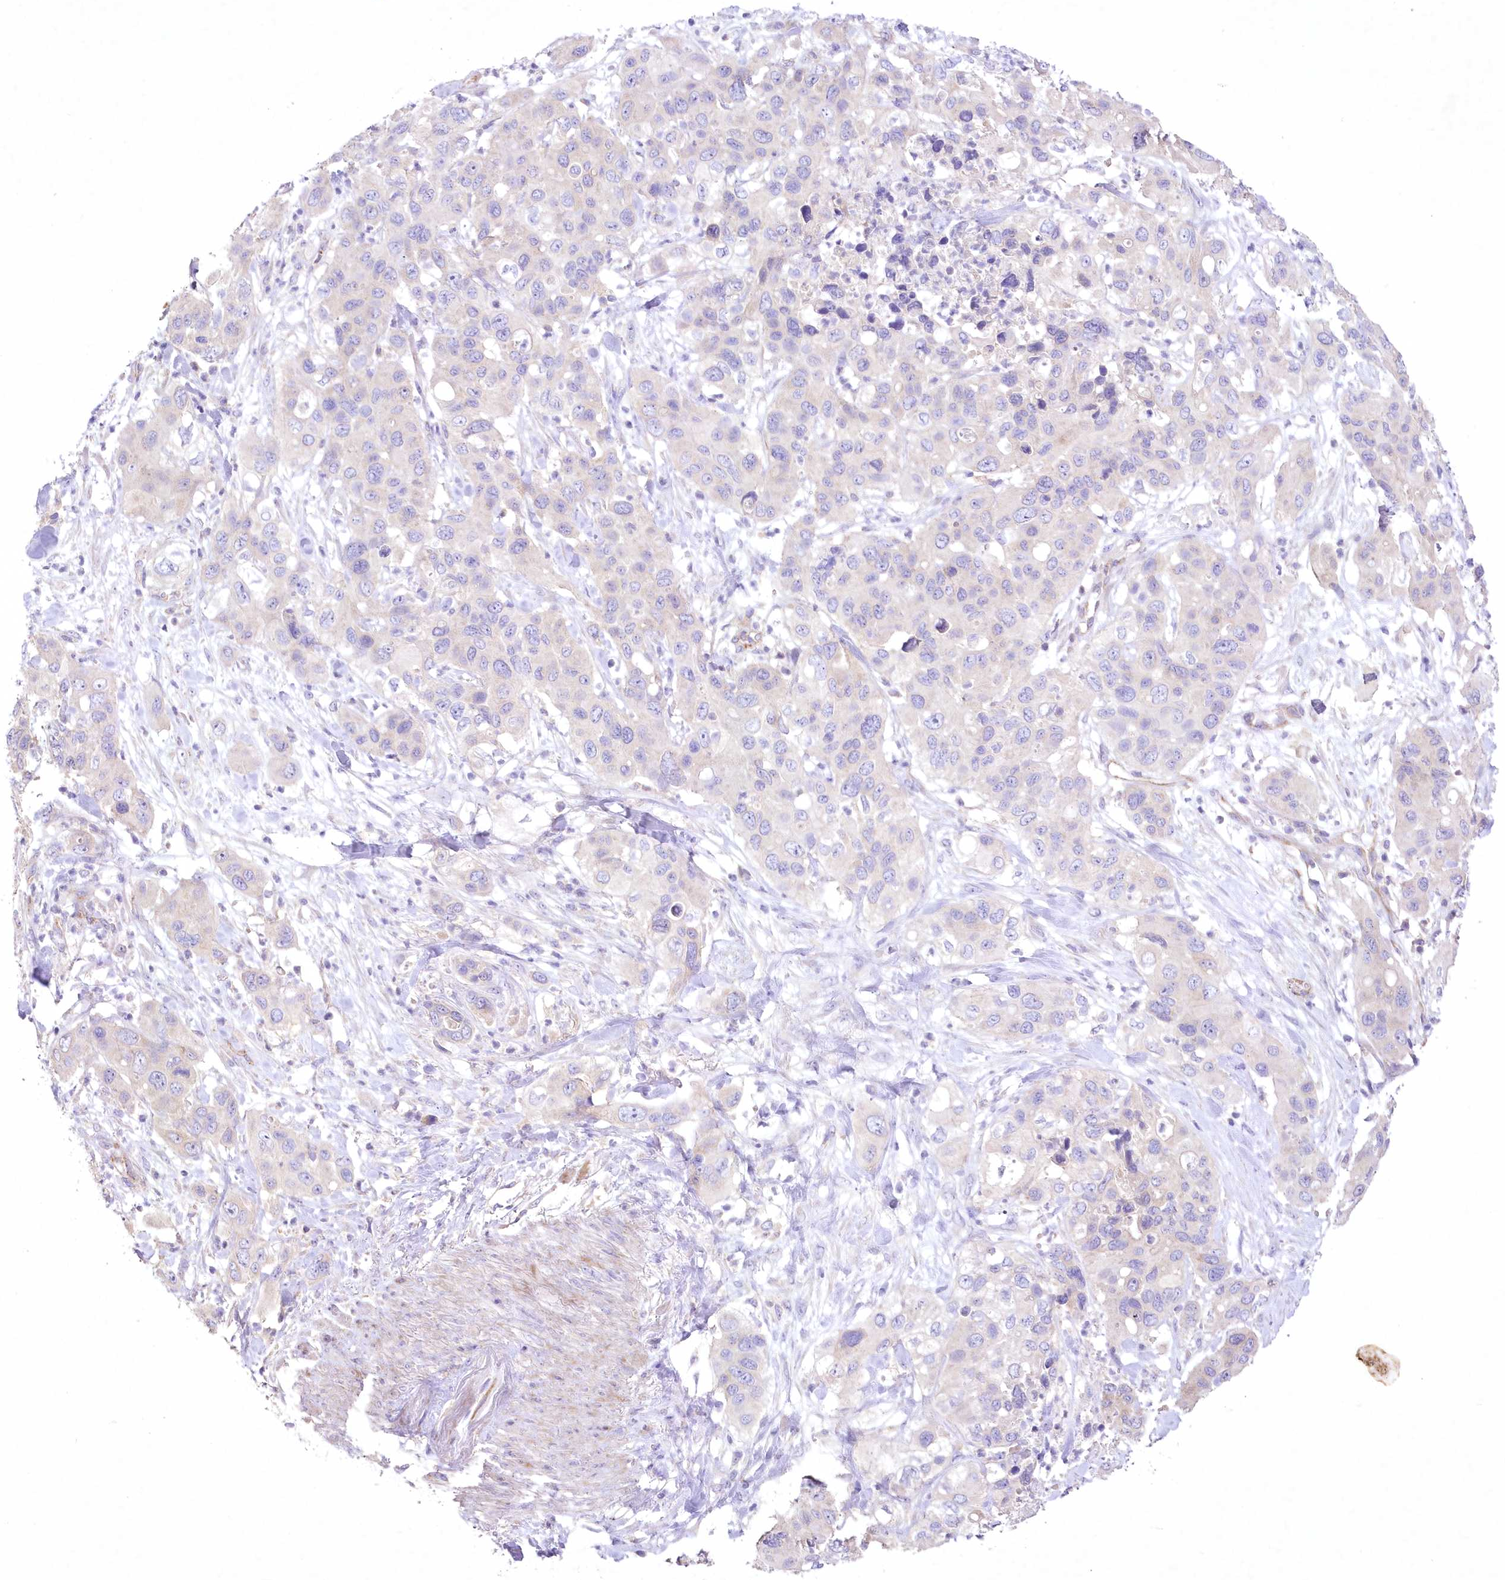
{"staining": {"intensity": "negative", "quantity": "none", "location": "none"}, "tissue": "pancreatic cancer", "cell_type": "Tumor cells", "image_type": "cancer", "snomed": [{"axis": "morphology", "description": "Adenocarcinoma, NOS"}, {"axis": "topography", "description": "Pancreas"}], "caption": "This histopathology image is of pancreatic cancer (adenocarcinoma) stained with immunohistochemistry (IHC) to label a protein in brown with the nuclei are counter-stained blue. There is no expression in tumor cells. The staining is performed using DAB brown chromogen with nuclei counter-stained in using hematoxylin.", "gene": "ITSN2", "patient": {"sex": "female", "age": 71}}